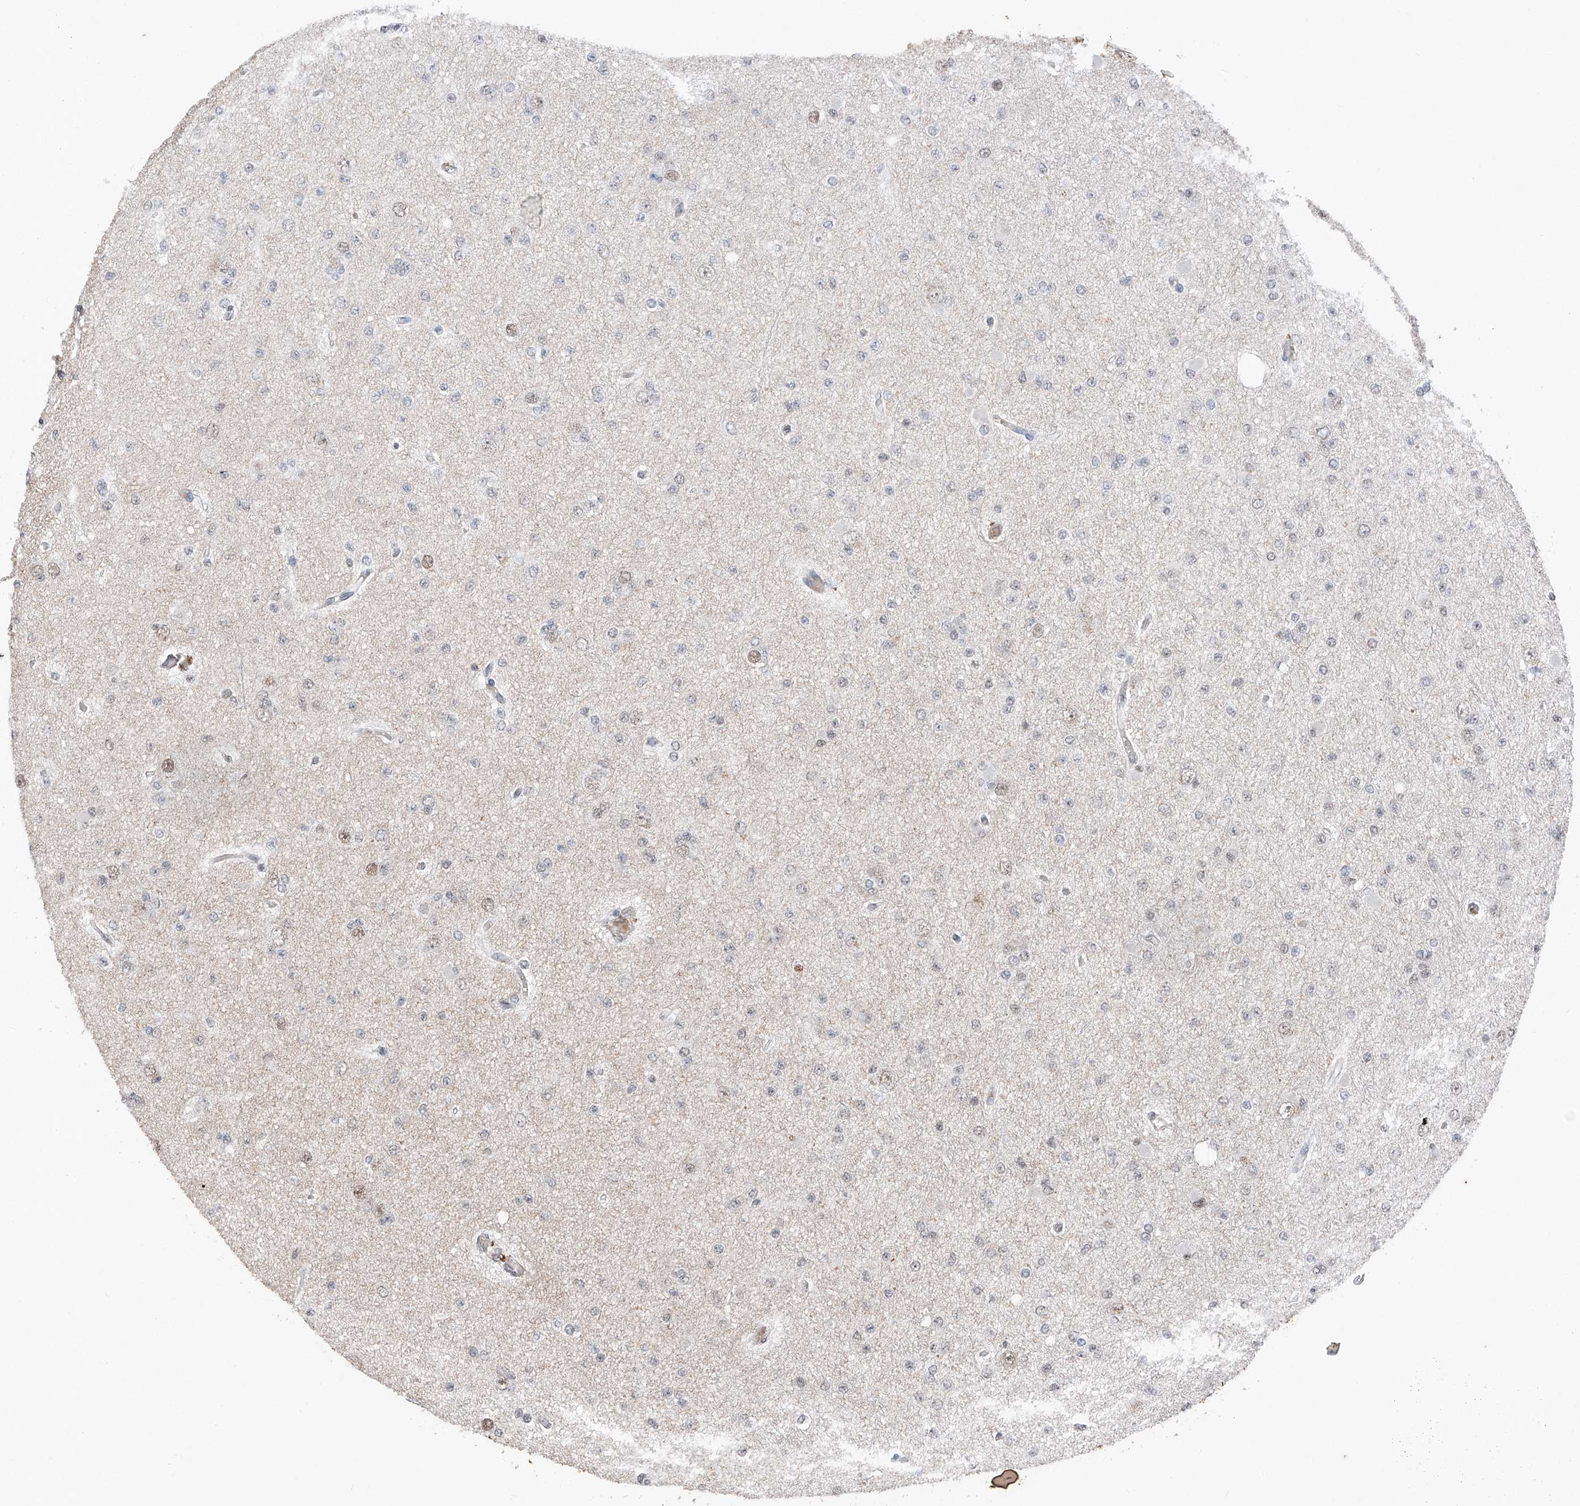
{"staining": {"intensity": "negative", "quantity": "none", "location": "none"}, "tissue": "glioma", "cell_type": "Tumor cells", "image_type": "cancer", "snomed": [{"axis": "morphology", "description": "Glioma, malignant, Low grade"}, {"axis": "topography", "description": "Brain"}], "caption": "DAB immunohistochemical staining of malignant glioma (low-grade) exhibits no significant staining in tumor cells.", "gene": "TBX4", "patient": {"sex": "female", "age": 22}}